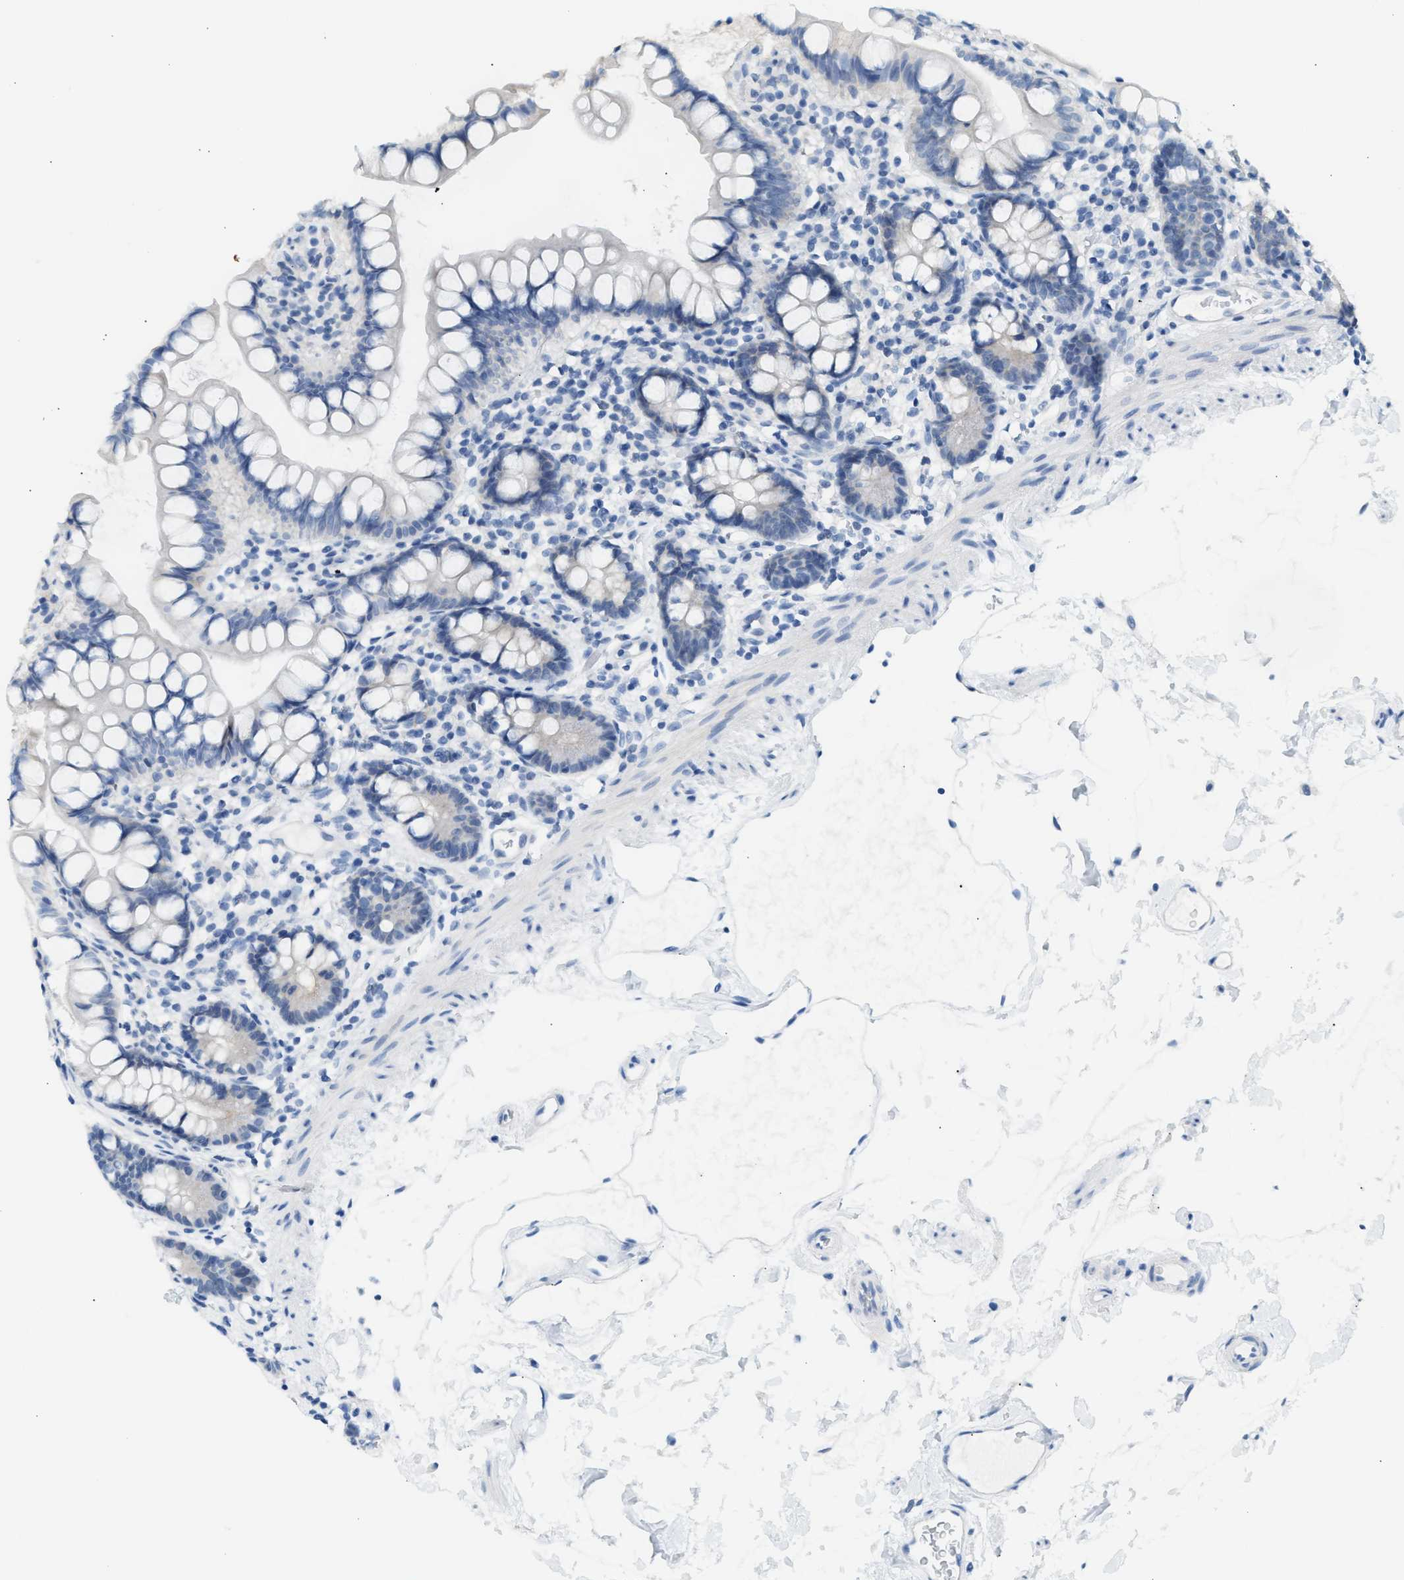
{"staining": {"intensity": "moderate", "quantity": "<25%", "location": "cytoplasmic/membranous"}, "tissue": "small intestine", "cell_type": "Glandular cells", "image_type": "normal", "snomed": [{"axis": "morphology", "description": "Normal tissue, NOS"}, {"axis": "topography", "description": "Small intestine"}], "caption": "Glandular cells display moderate cytoplasmic/membranous expression in approximately <25% of cells in unremarkable small intestine. (DAB (3,3'-diaminobenzidine) IHC, brown staining for protein, blue staining for nuclei).", "gene": "ERBB2", "patient": {"sex": "female", "age": 84}}